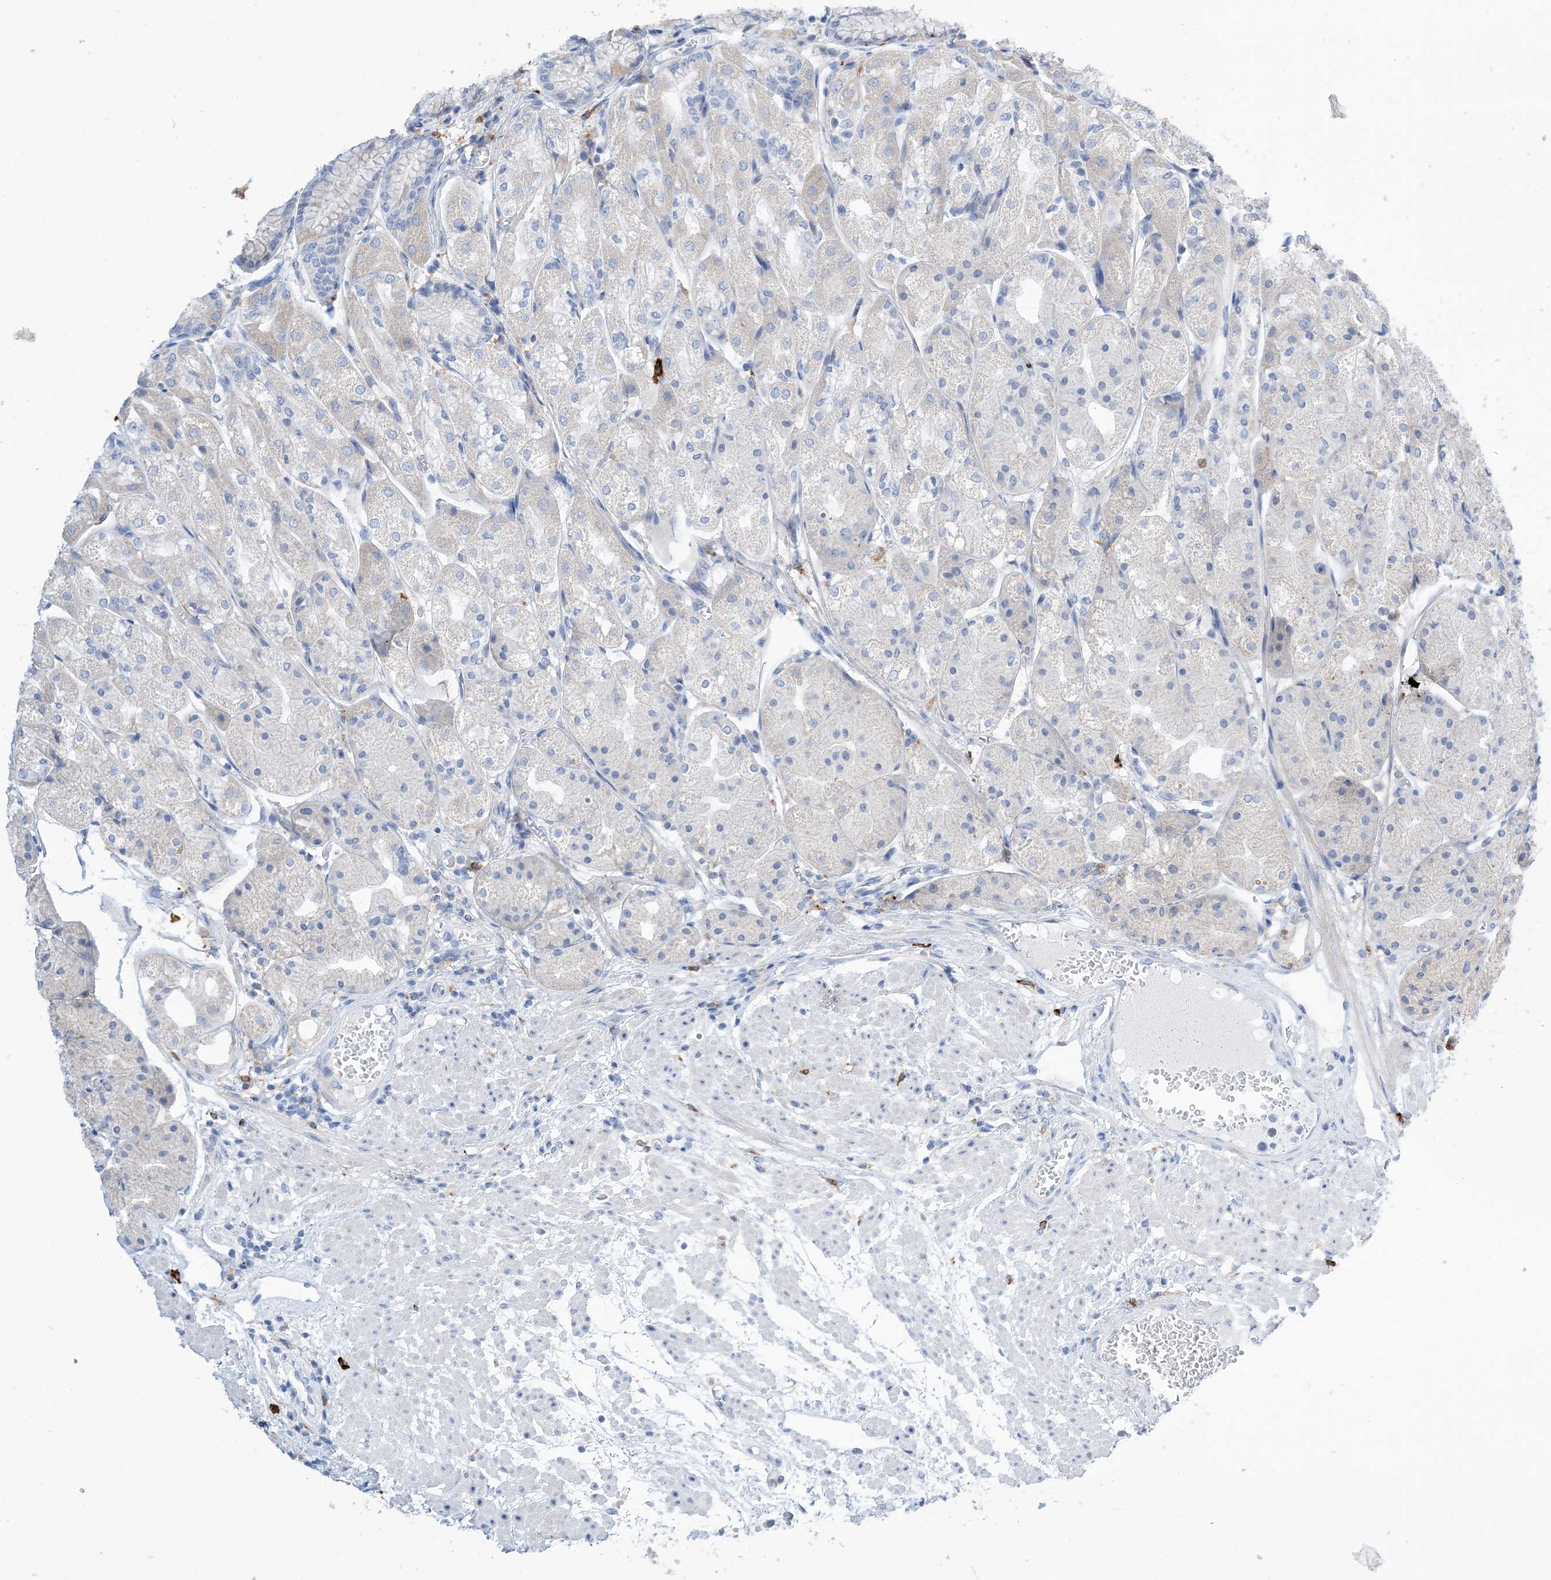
{"staining": {"intensity": "negative", "quantity": "none", "location": "none"}, "tissue": "stomach", "cell_type": "Glandular cells", "image_type": "normal", "snomed": [{"axis": "morphology", "description": "Normal tissue, NOS"}, {"axis": "topography", "description": "Stomach, upper"}], "caption": "Stomach stained for a protein using immunohistochemistry (IHC) exhibits no expression glandular cells.", "gene": "DPH3", "patient": {"sex": "male", "age": 72}}